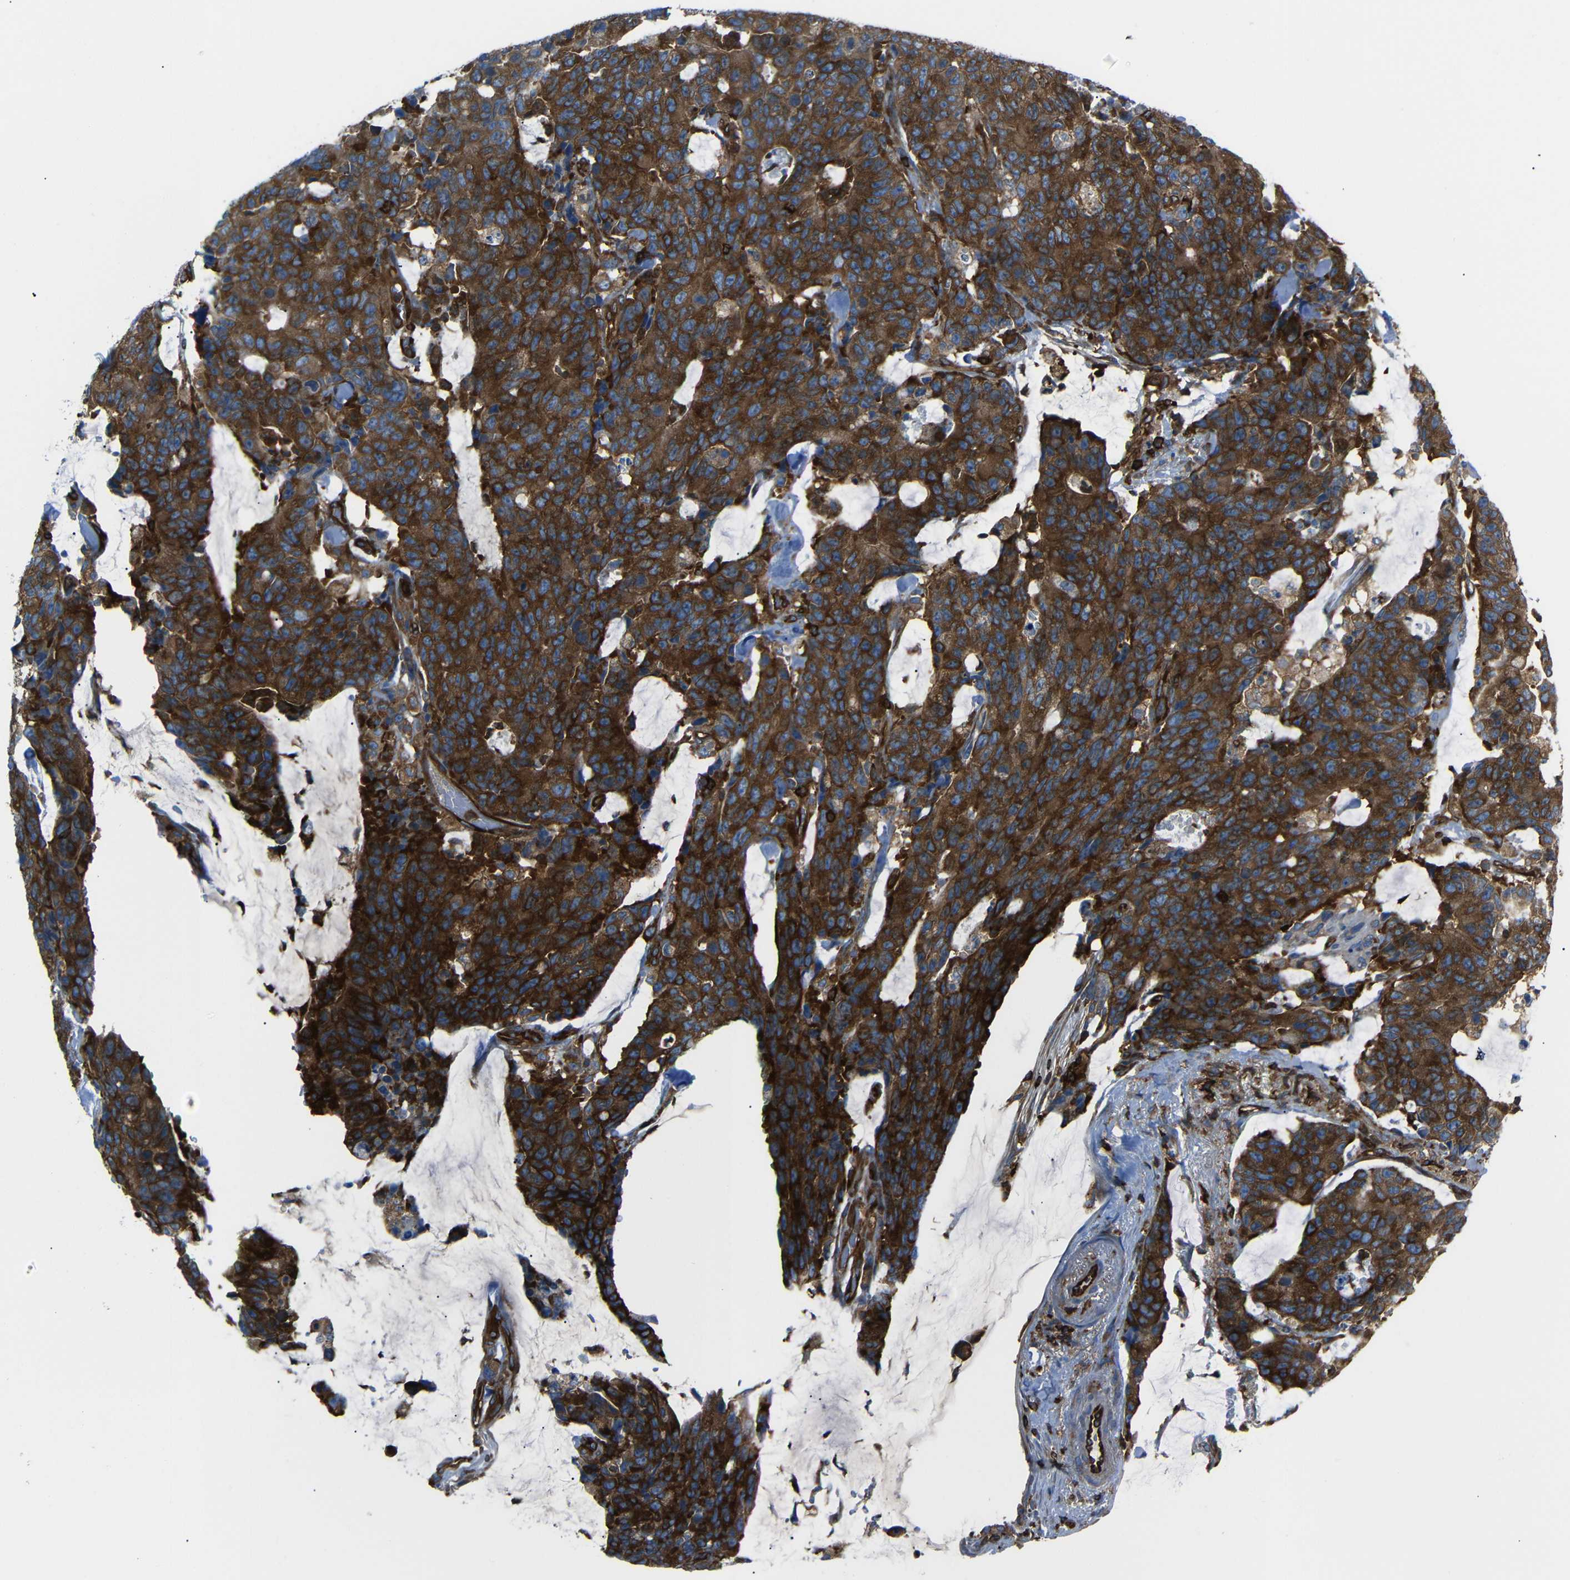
{"staining": {"intensity": "strong", "quantity": ">75%", "location": "cytoplasmic/membranous"}, "tissue": "colorectal cancer", "cell_type": "Tumor cells", "image_type": "cancer", "snomed": [{"axis": "morphology", "description": "Adenocarcinoma, NOS"}, {"axis": "topography", "description": "Colon"}], "caption": "IHC micrograph of neoplastic tissue: adenocarcinoma (colorectal) stained using IHC reveals high levels of strong protein expression localized specifically in the cytoplasmic/membranous of tumor cells, appearing as a cytoplasmic/membranous brown color.", "gene": "ARHGEF1", "patient": {"sex": "female", "age": 86}}